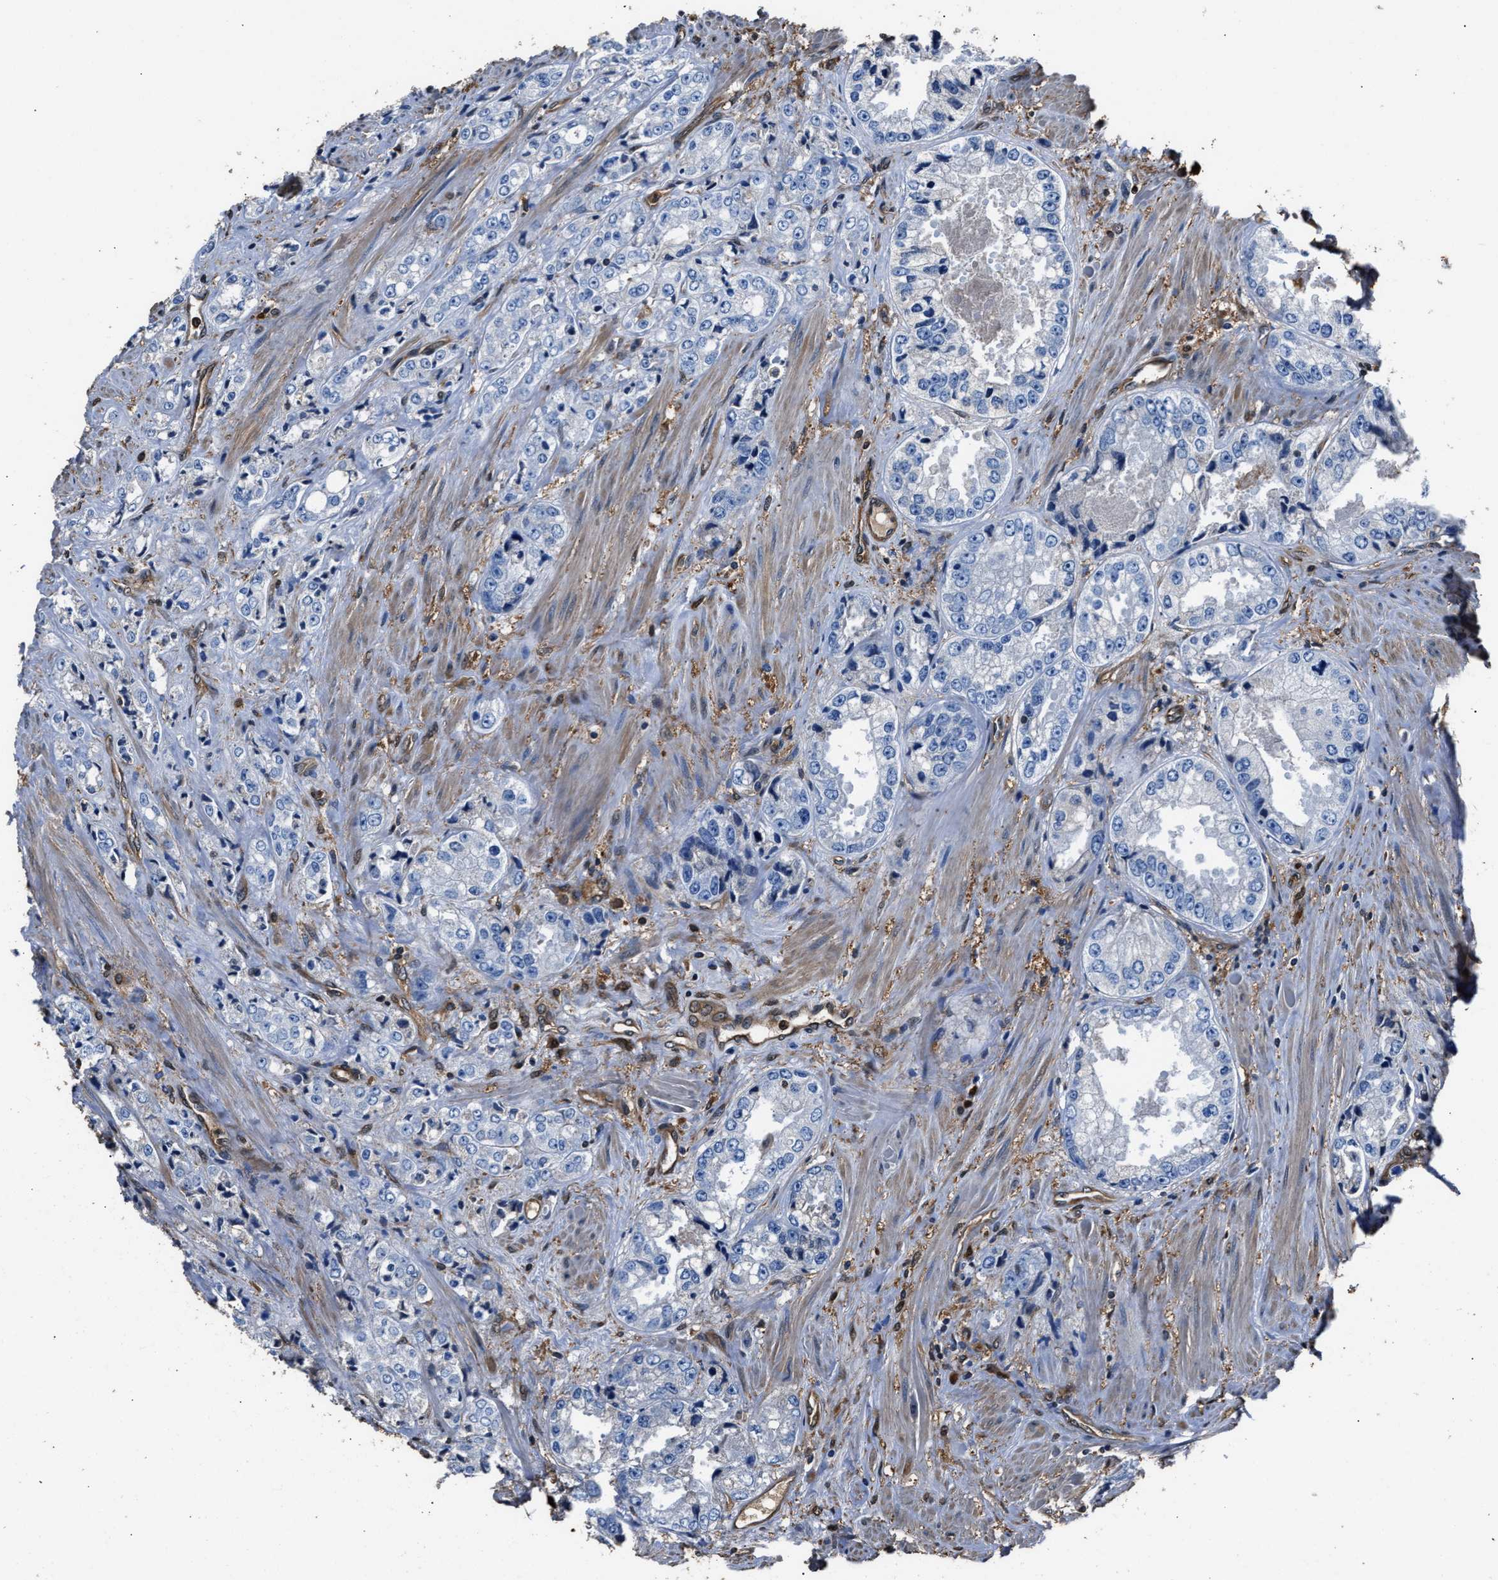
{"staining": {"intensity": "negative", "quantity": "none", "location": "none"}, "tissue": "prostate cancer", "cell_type": "Tumor cells", "image_type": "cancer", "snomed": [{"axis": "morphology", "description": "Adenocarcinoma, High grade"}, {"axis": "topography", "description": "Prostate"}], "caption": "Human prostate cancer (adenocarcinoma (high-grade)) stained for a protein using immunohistochemistry (IHC) reveals no staining in tumor cells.", "gene": "GSTP1", "patient": {"sex": "male", "age": 61}}